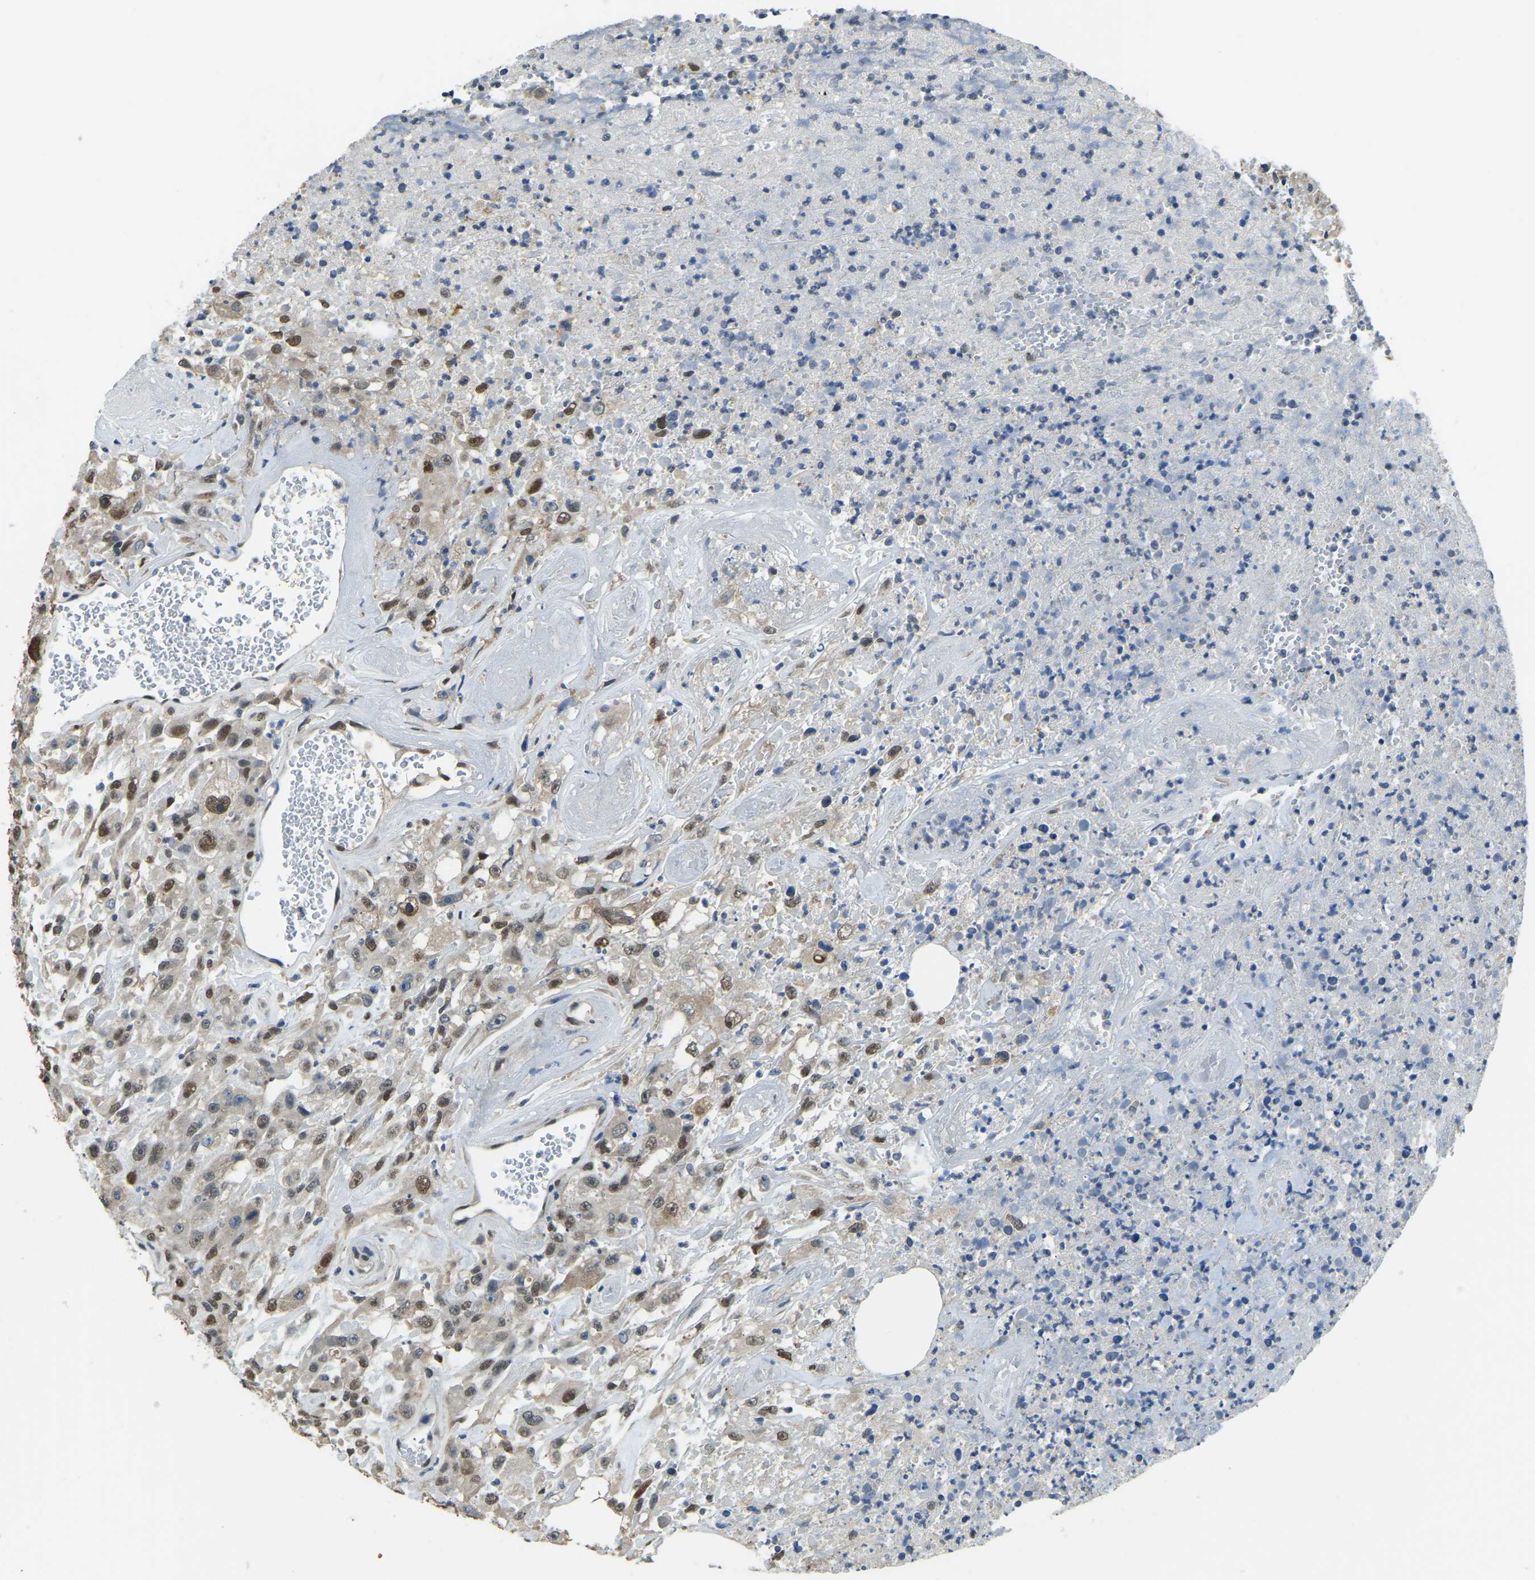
{"staining": {"intensity": "strong", "quantity": "25%-75%", "location": "cytoplasmic/membranous,nuclear"}, "tissue": "urothelial cancer", "cell_type": "Tumor cells", "image_type": "cancer", "snomed": [{"axis": "morphology", "description": "Urothelial carcinoma, High grade"}, {"axis": "topography", "description": "Urinary bladder"}], "caption": "Human urothelial cancer stained for a protein (brown) demonstrates strong cytoplasmic/membranous and nuclear positive staining in about 25%-75% of tumor cells.", "gene": "NANS", "patient": {"sex": "male", "age": 46}}